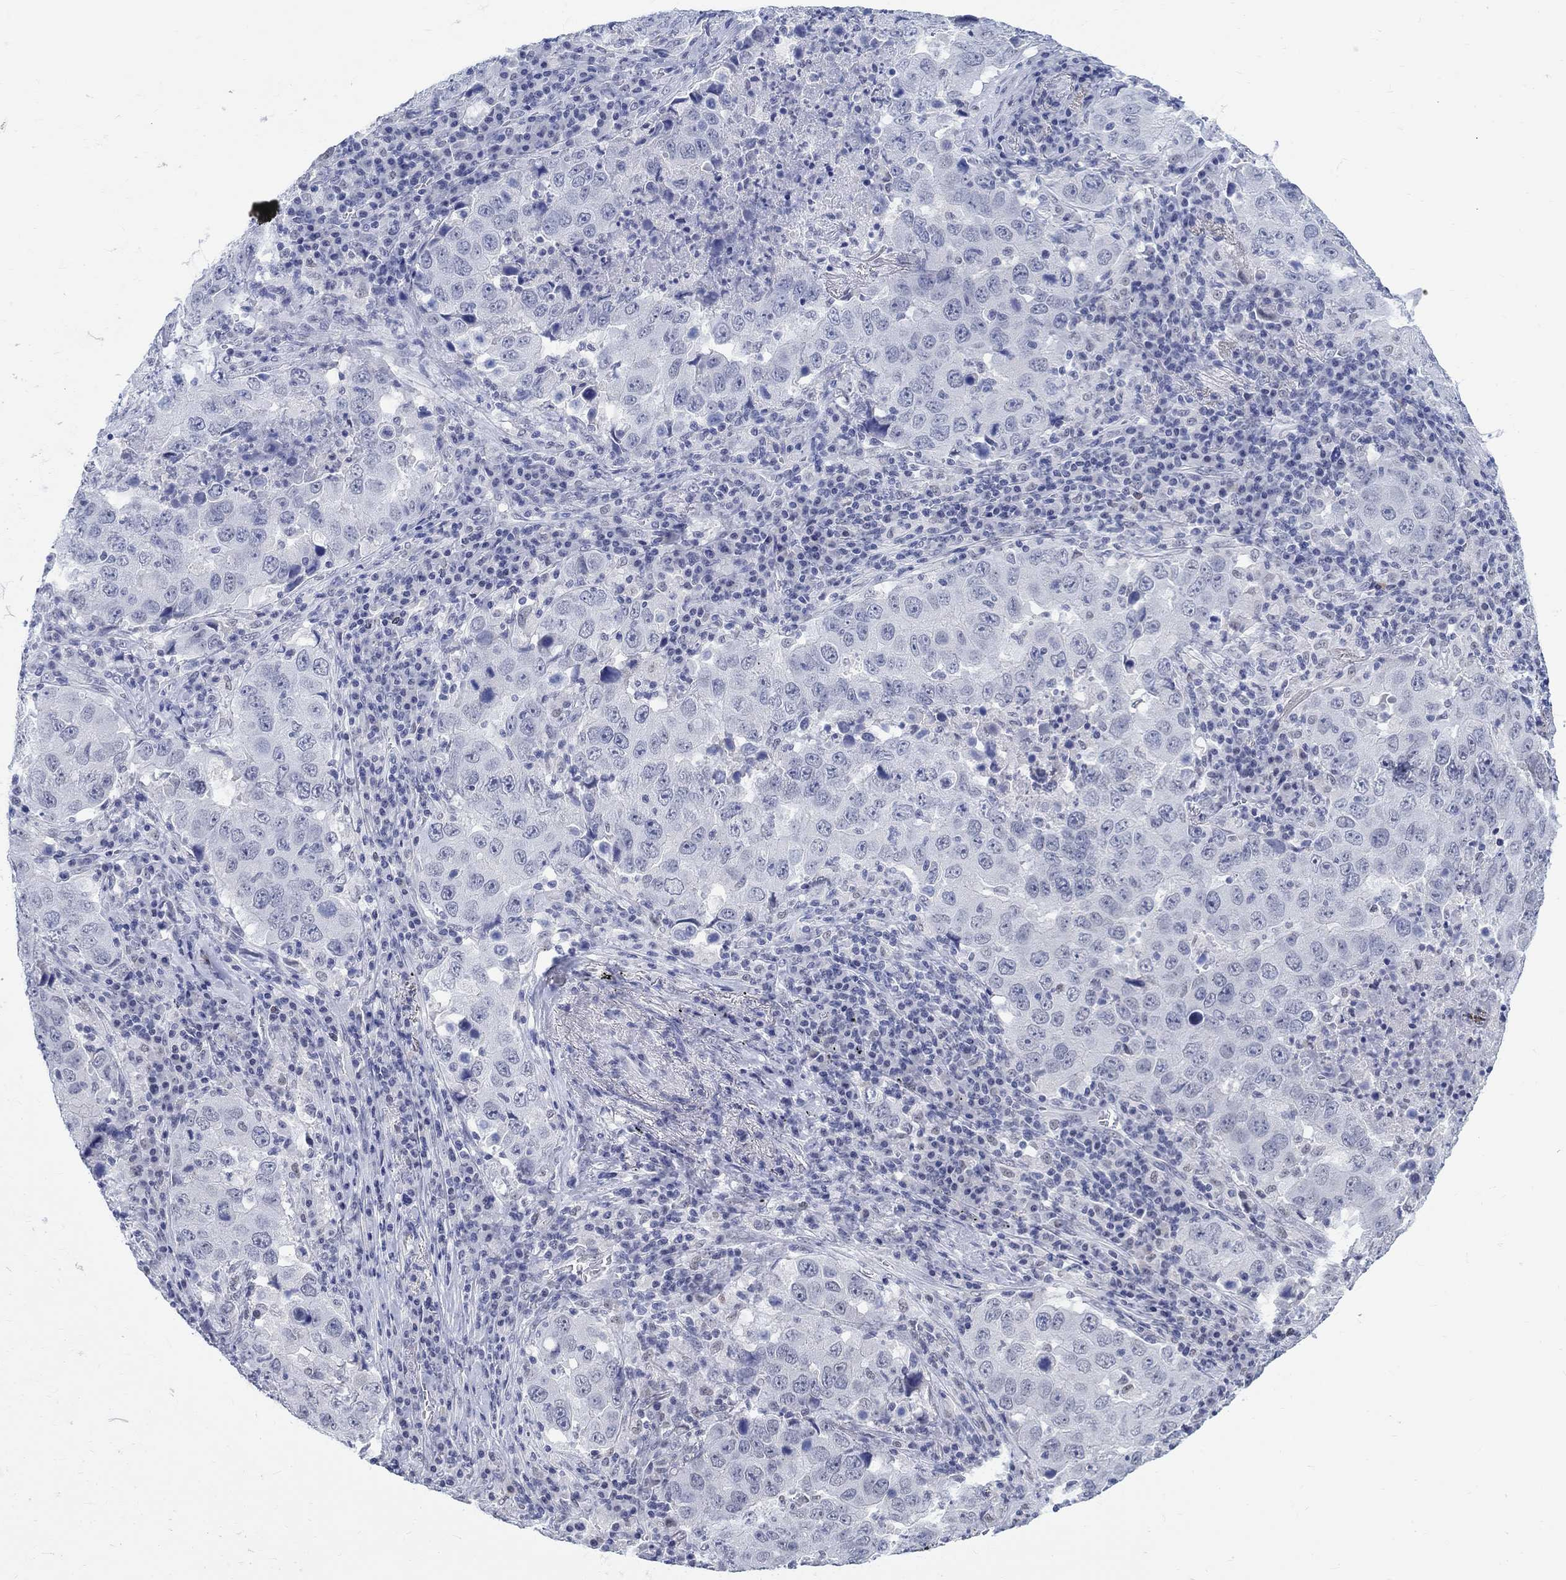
{"staining": {"intensity": "negative", "quantity": "none", "location": "none"}, "tissue": "lung cancer", "cell_type": "Tumor cells", "image_type": "cancer", "snomed": [{"axis": "morphology", "description": "Adenocarcinoma, NOS"}, {"axis": "topography", "description": "Lung"}], "caption": "Human lung cancer (adenocarcinoma) stained for a protein using IHC shows no positivity in tumor cells.", "gene": "ANKS1B", "patient": {"sex": "male", "age": 73}}